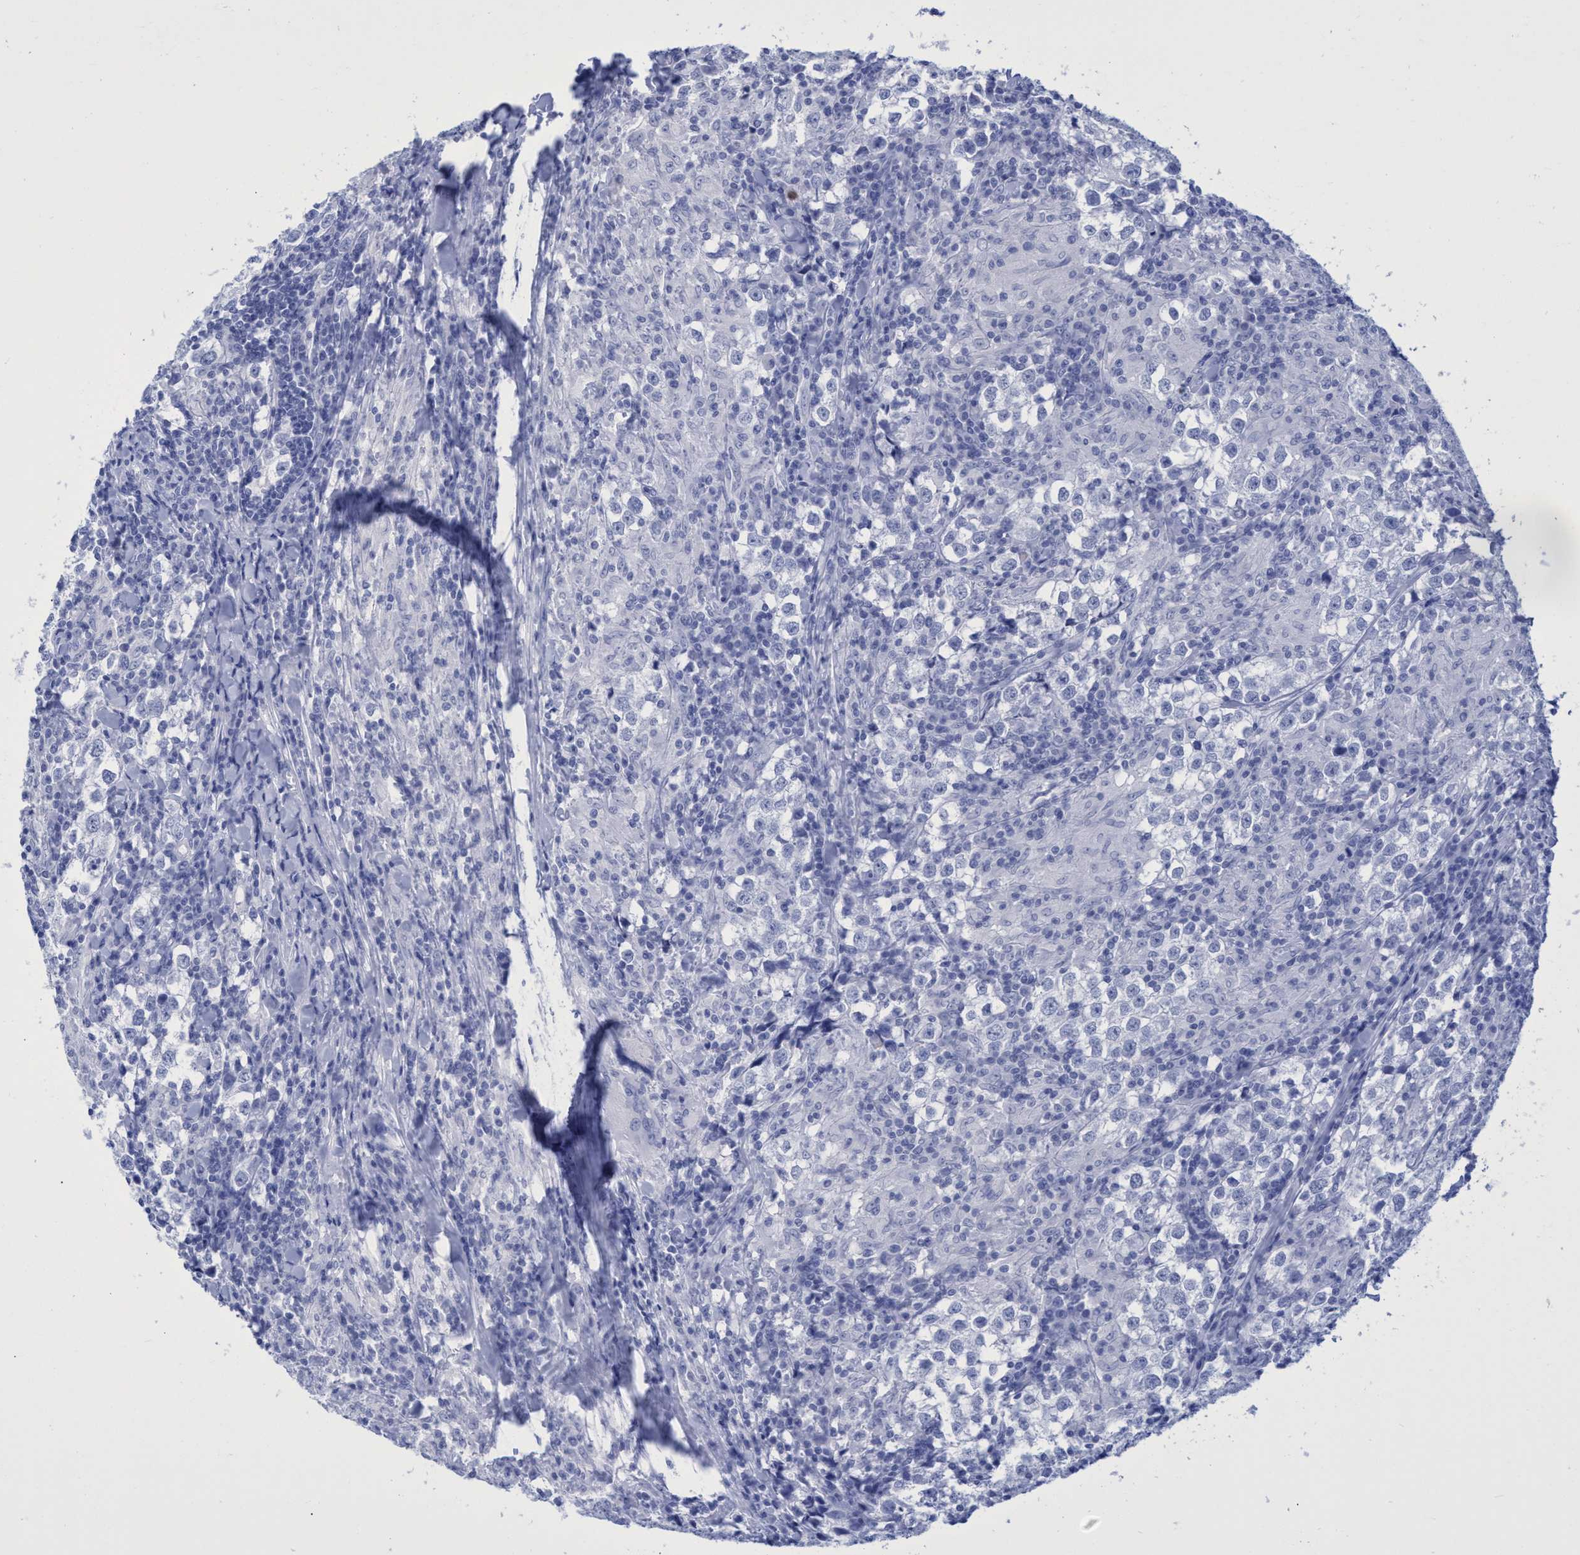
{"staining": {"intensity": "negative", "quantity": "none", "location": "none"}, "tissue": "testis cancer", "cell_type": "Tumor cells", "image_type": "cancer", "snomed": [{"axis": "morphology", "description": "Seminoma, NOS"}, {"axis": "morphology", "description": "Carcinoma, Embryonal, NOS"}, {"axis": "topography", "description": "Testis"}], "caption": "Immunohistochemistry of testis cancer displays no staining in tumor cells.", "gene": "INSL6", "patient": {"sex": "male", "age": 36}}